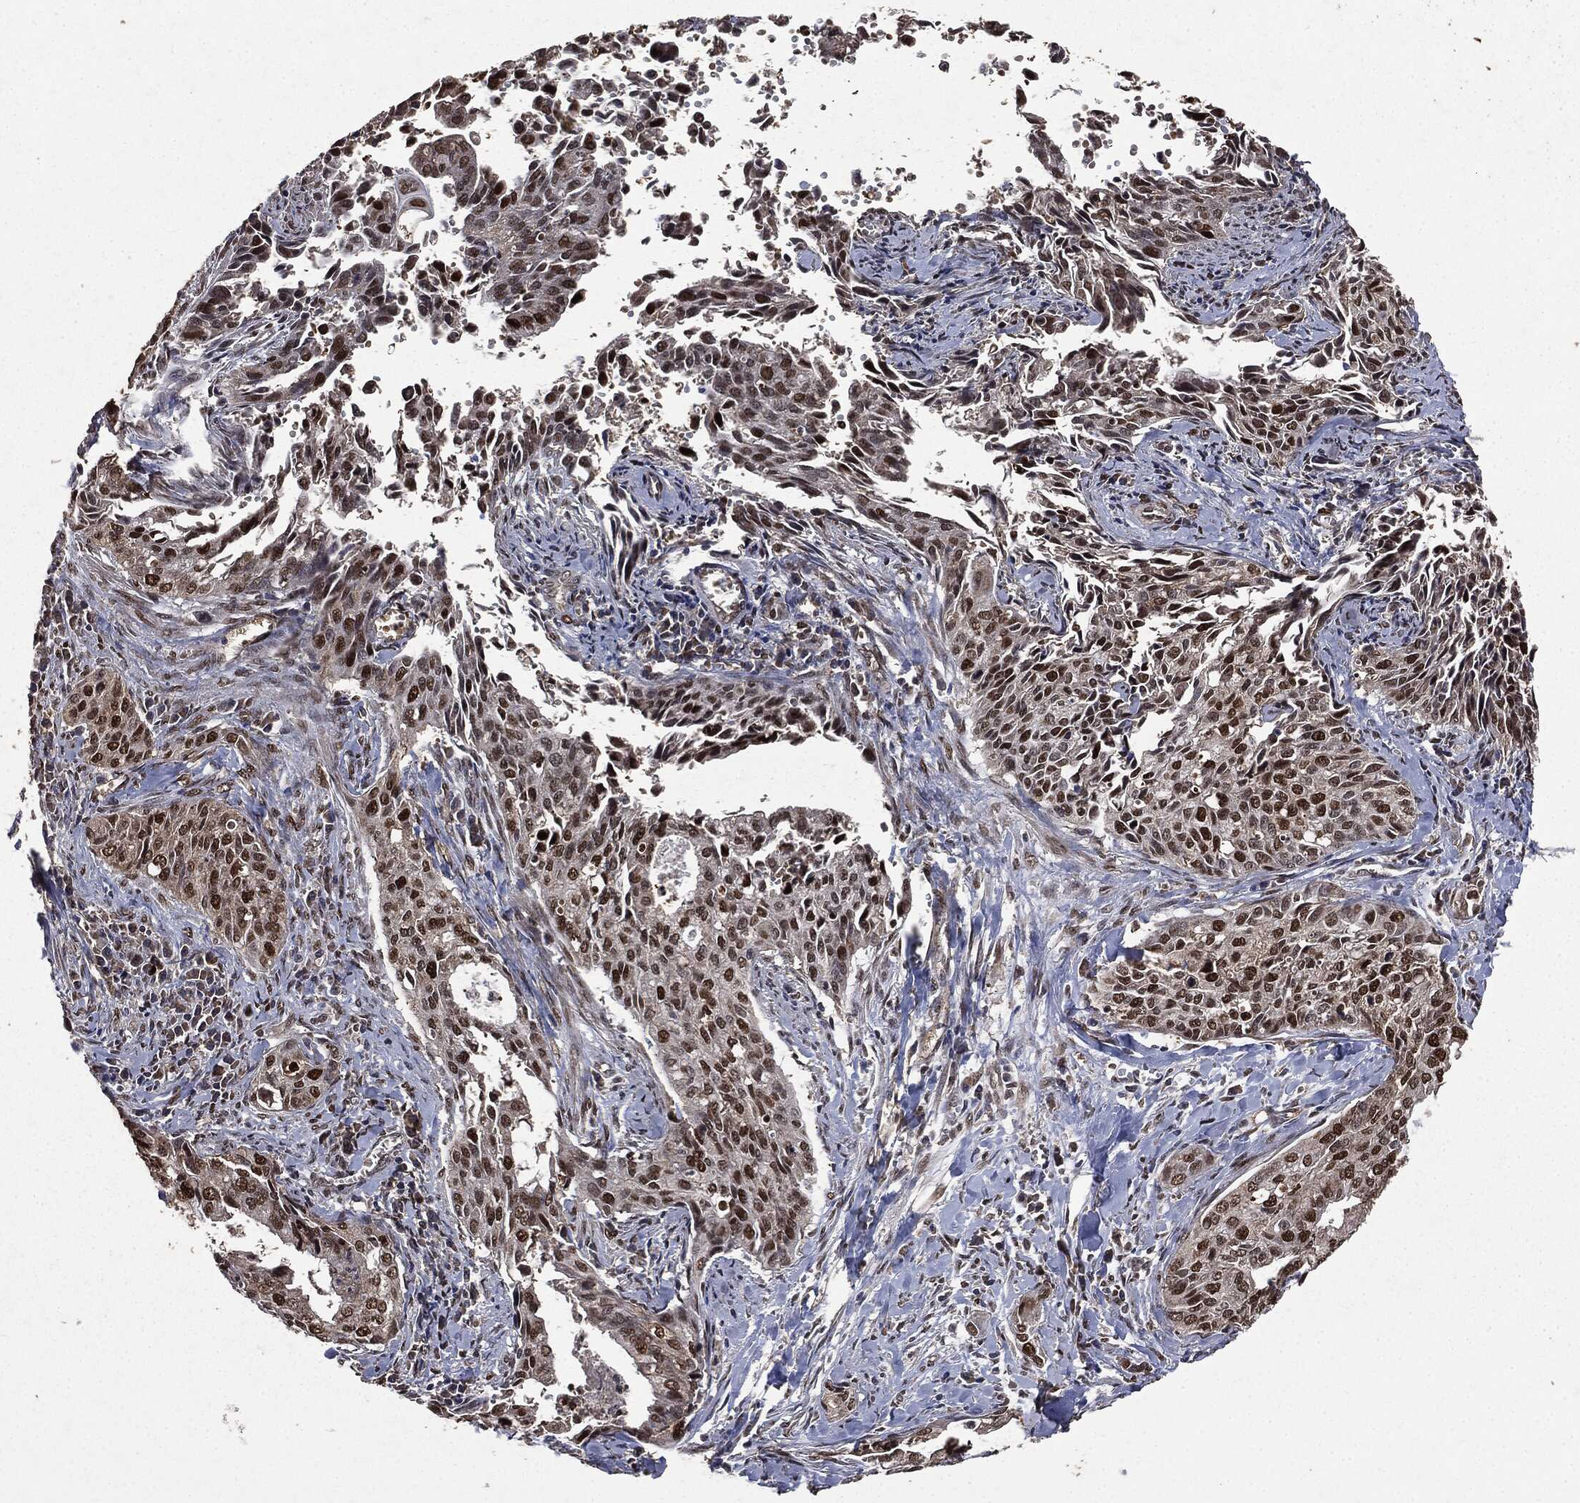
{"staining": {"intensity": "strong", "quantity": ">75%", "location": "nuclear"}, "tissue": "cervical cancer", "cell_type": "Tumor cells", "image_type": "cancer", "snomed": [{"axis": "morphology", "description": "Squamous cell carcinoma, NOS"}, {"axis": "topography", "description": "Cervix"}], "caption": "Protein expression analysis of human cervical squamous cell carcinoma reveals strong nuclear expression in about >75% of tumor cells. Nuclei are stained in blue.", "gene": "PPP6R2", "patient": {"sex": "female", "age": 29}}